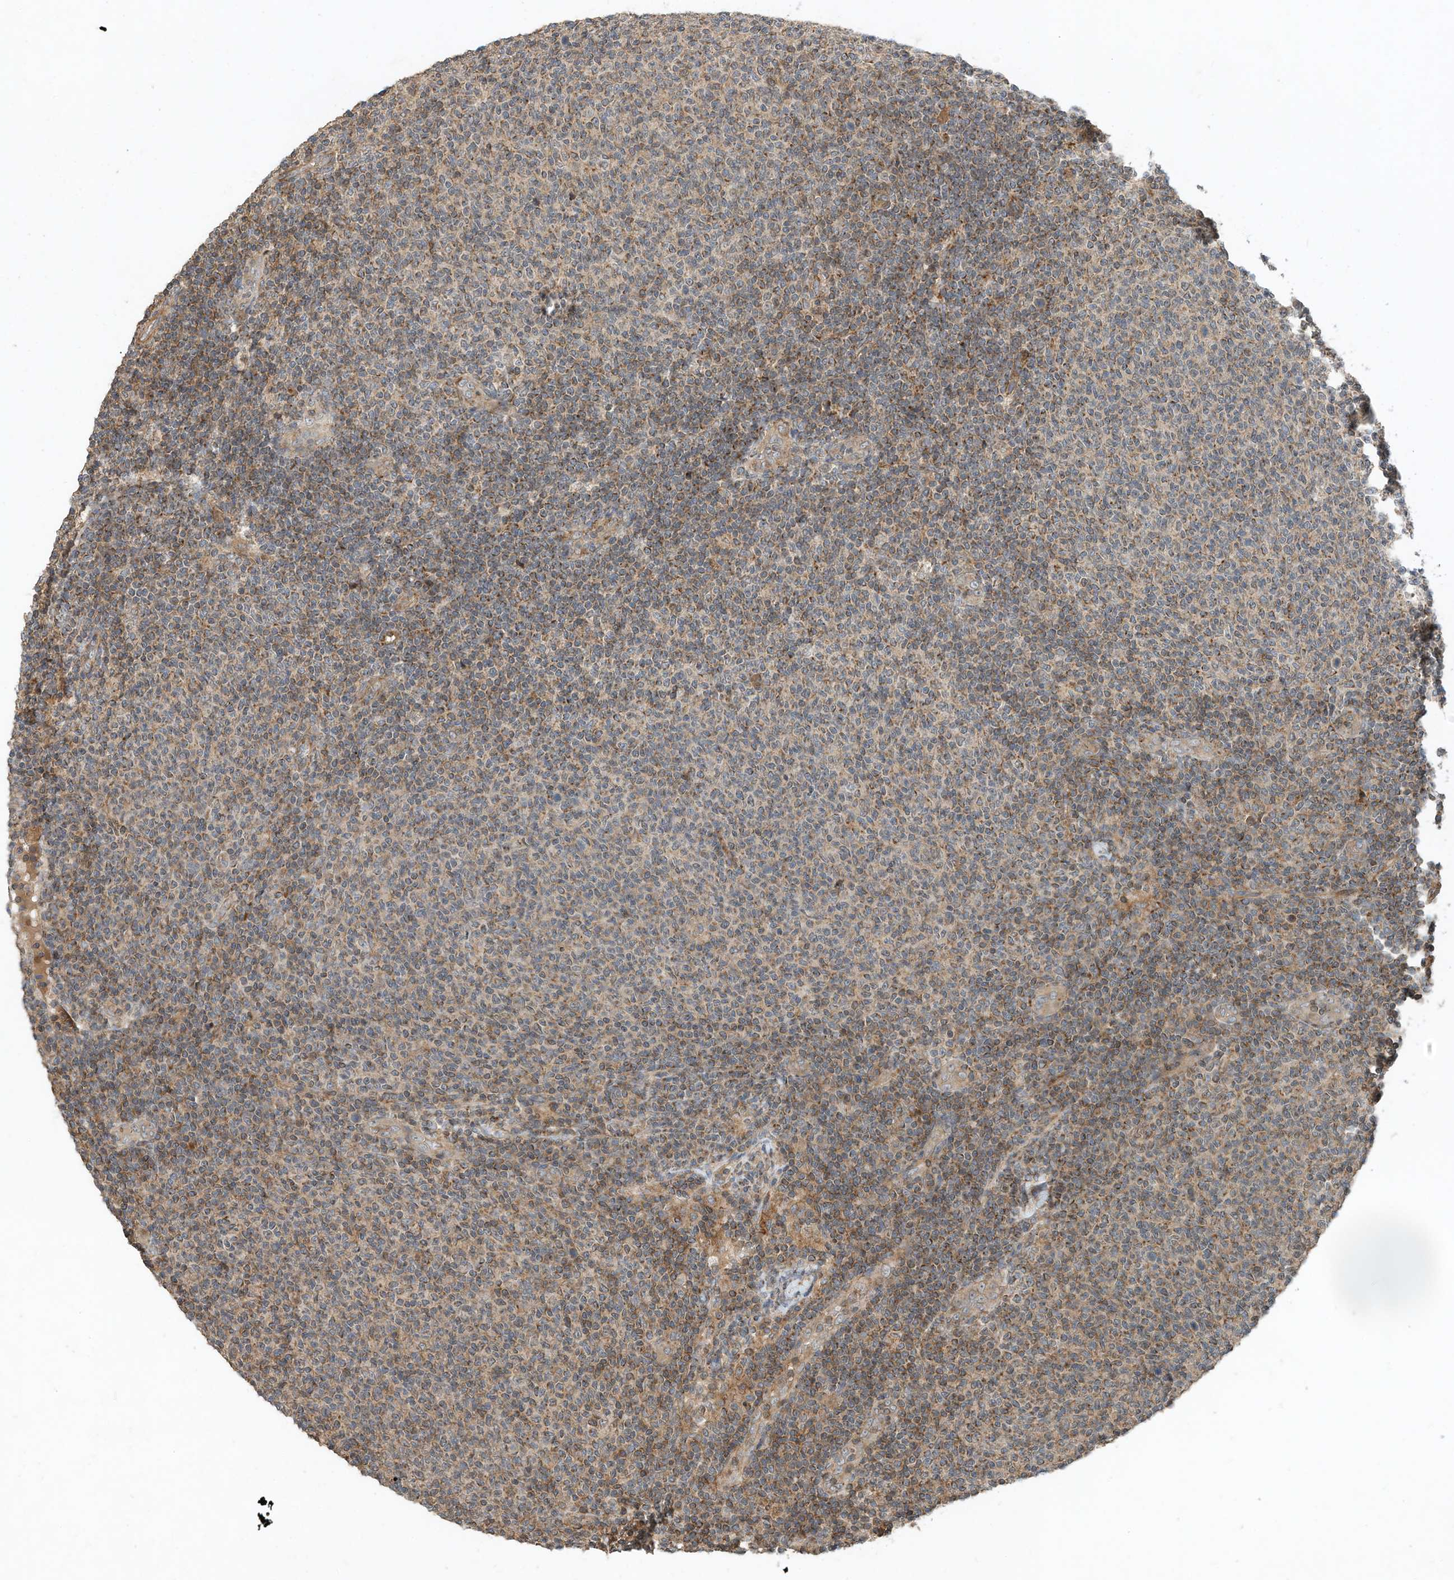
{"staining": {"intensity": "moderate", "quantity": "25%-75%", "location": "cytoplasmic/membranous"}, "tissue": "lymphoma", "cell_type": "Tumor cells", "image_type": "cancer", "snomed": [{"axis": "morphology", "description": "Malignant lymphoma, non-Hodgkin's type, Low grade"}, {"axis": "topography", "description": "Lymph node"}], "caption": "This is a histology image of immunohistochemistry staining of lymphoma, which shows moderate expression in the cytoplasmic/membranous of tumor cells.", "gene": "CPAMD8", "patient": {"sex": "male", "age": 66}}